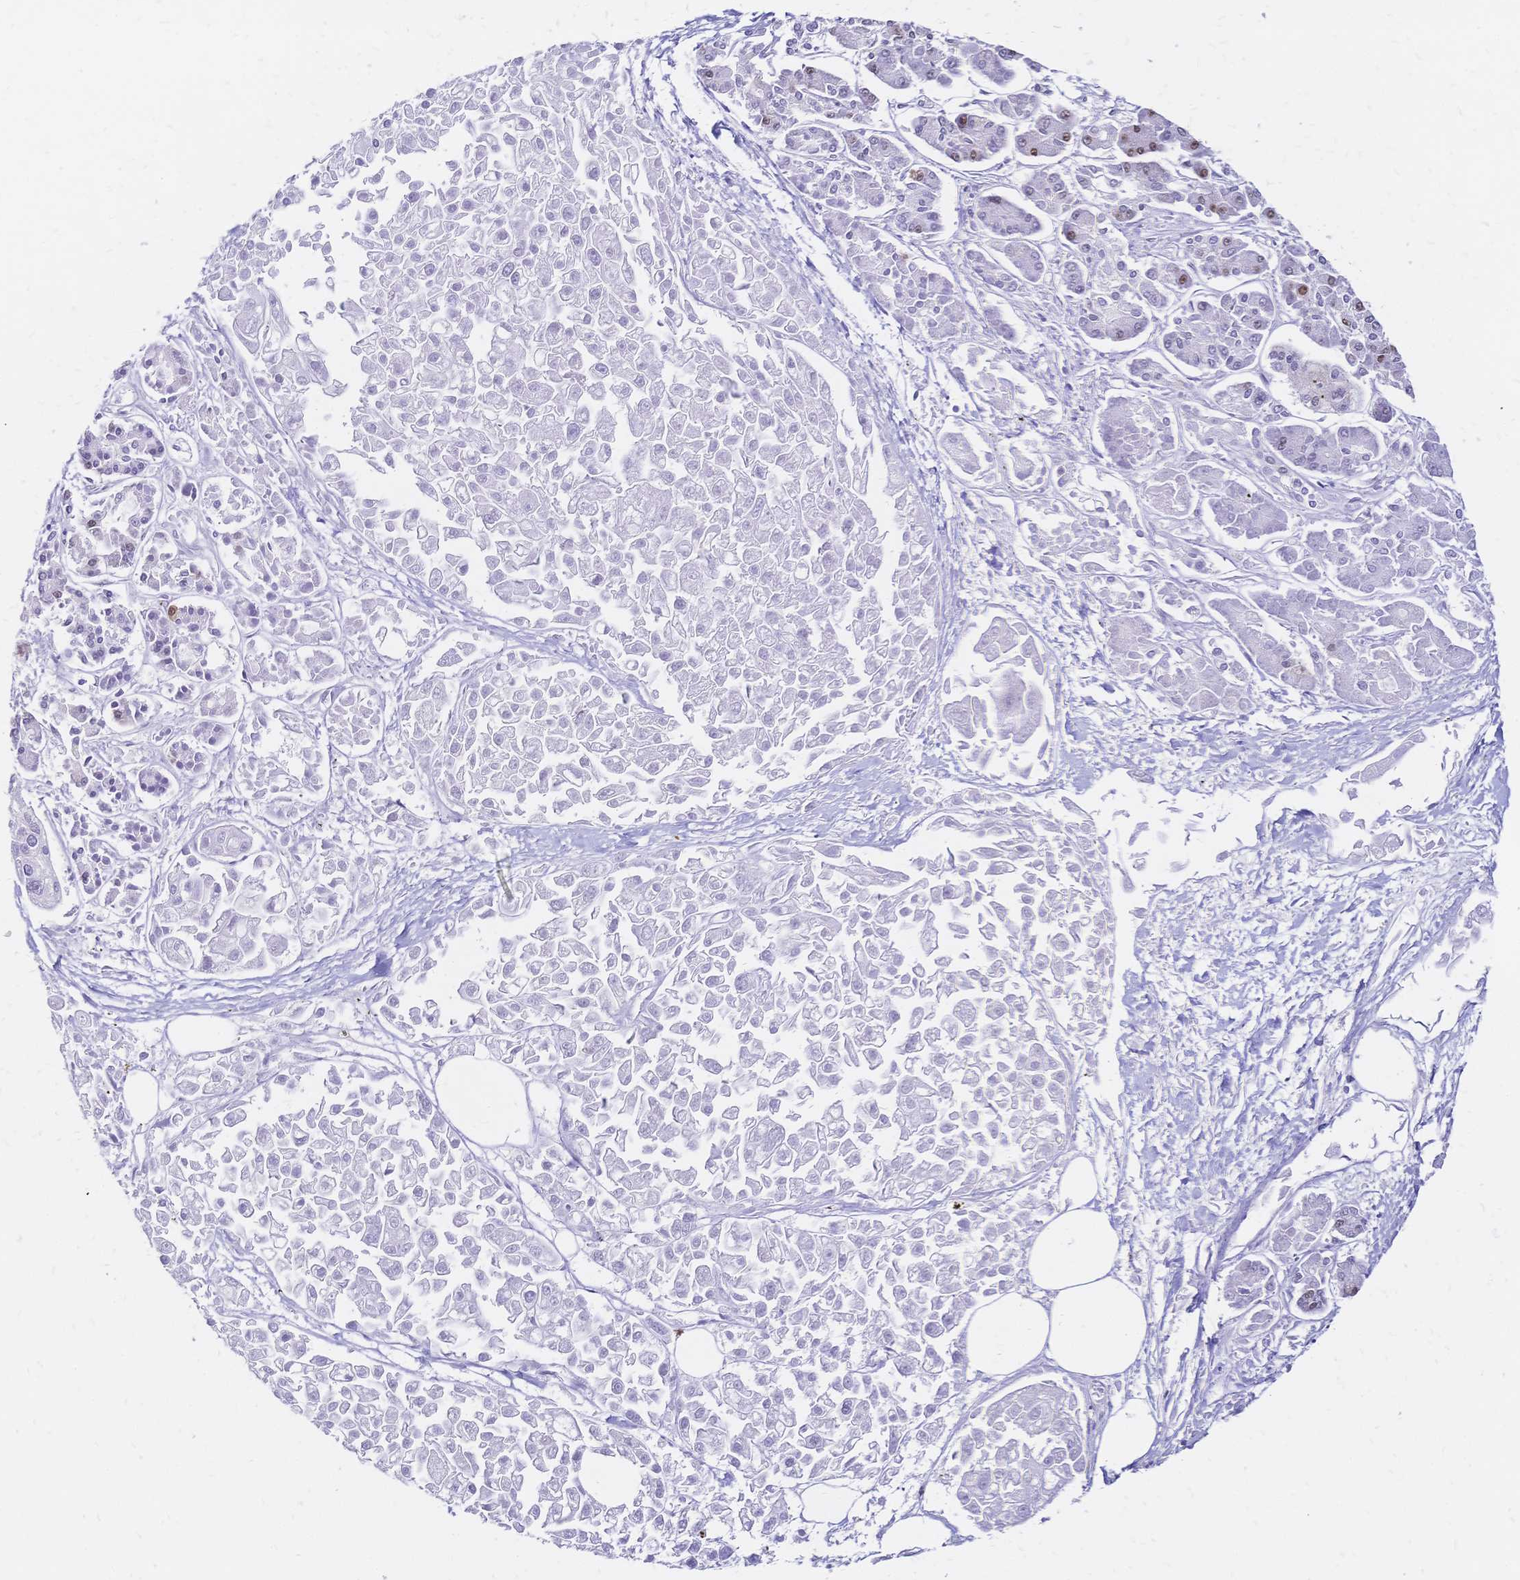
{"staining": {"intensity": "moderate", "quantity": "25%-75%", "location": "nuclear"}, "tissue": "pancreatic cancer", "cell_type": "Tumor cells", "image_type": "cancer", "snomed": [{"axis": "morphology", "description": "Adenocarcinoma, NOS"}, {"axis": "topography", "description": "Pancreas"}], "caption": "Immunohistochemistry (IHC) image of neoplastic tissue: pancreatic cancer (adenocarcinoma) stained using immunohistochemistry (IHC) shows medium levels of moderate protein expression localized specifically in the nuclear of tumor cells, appearing as a nuclear brown color.", "gene": "NFIC", "patient": {"sex": "male", "age": 85}}